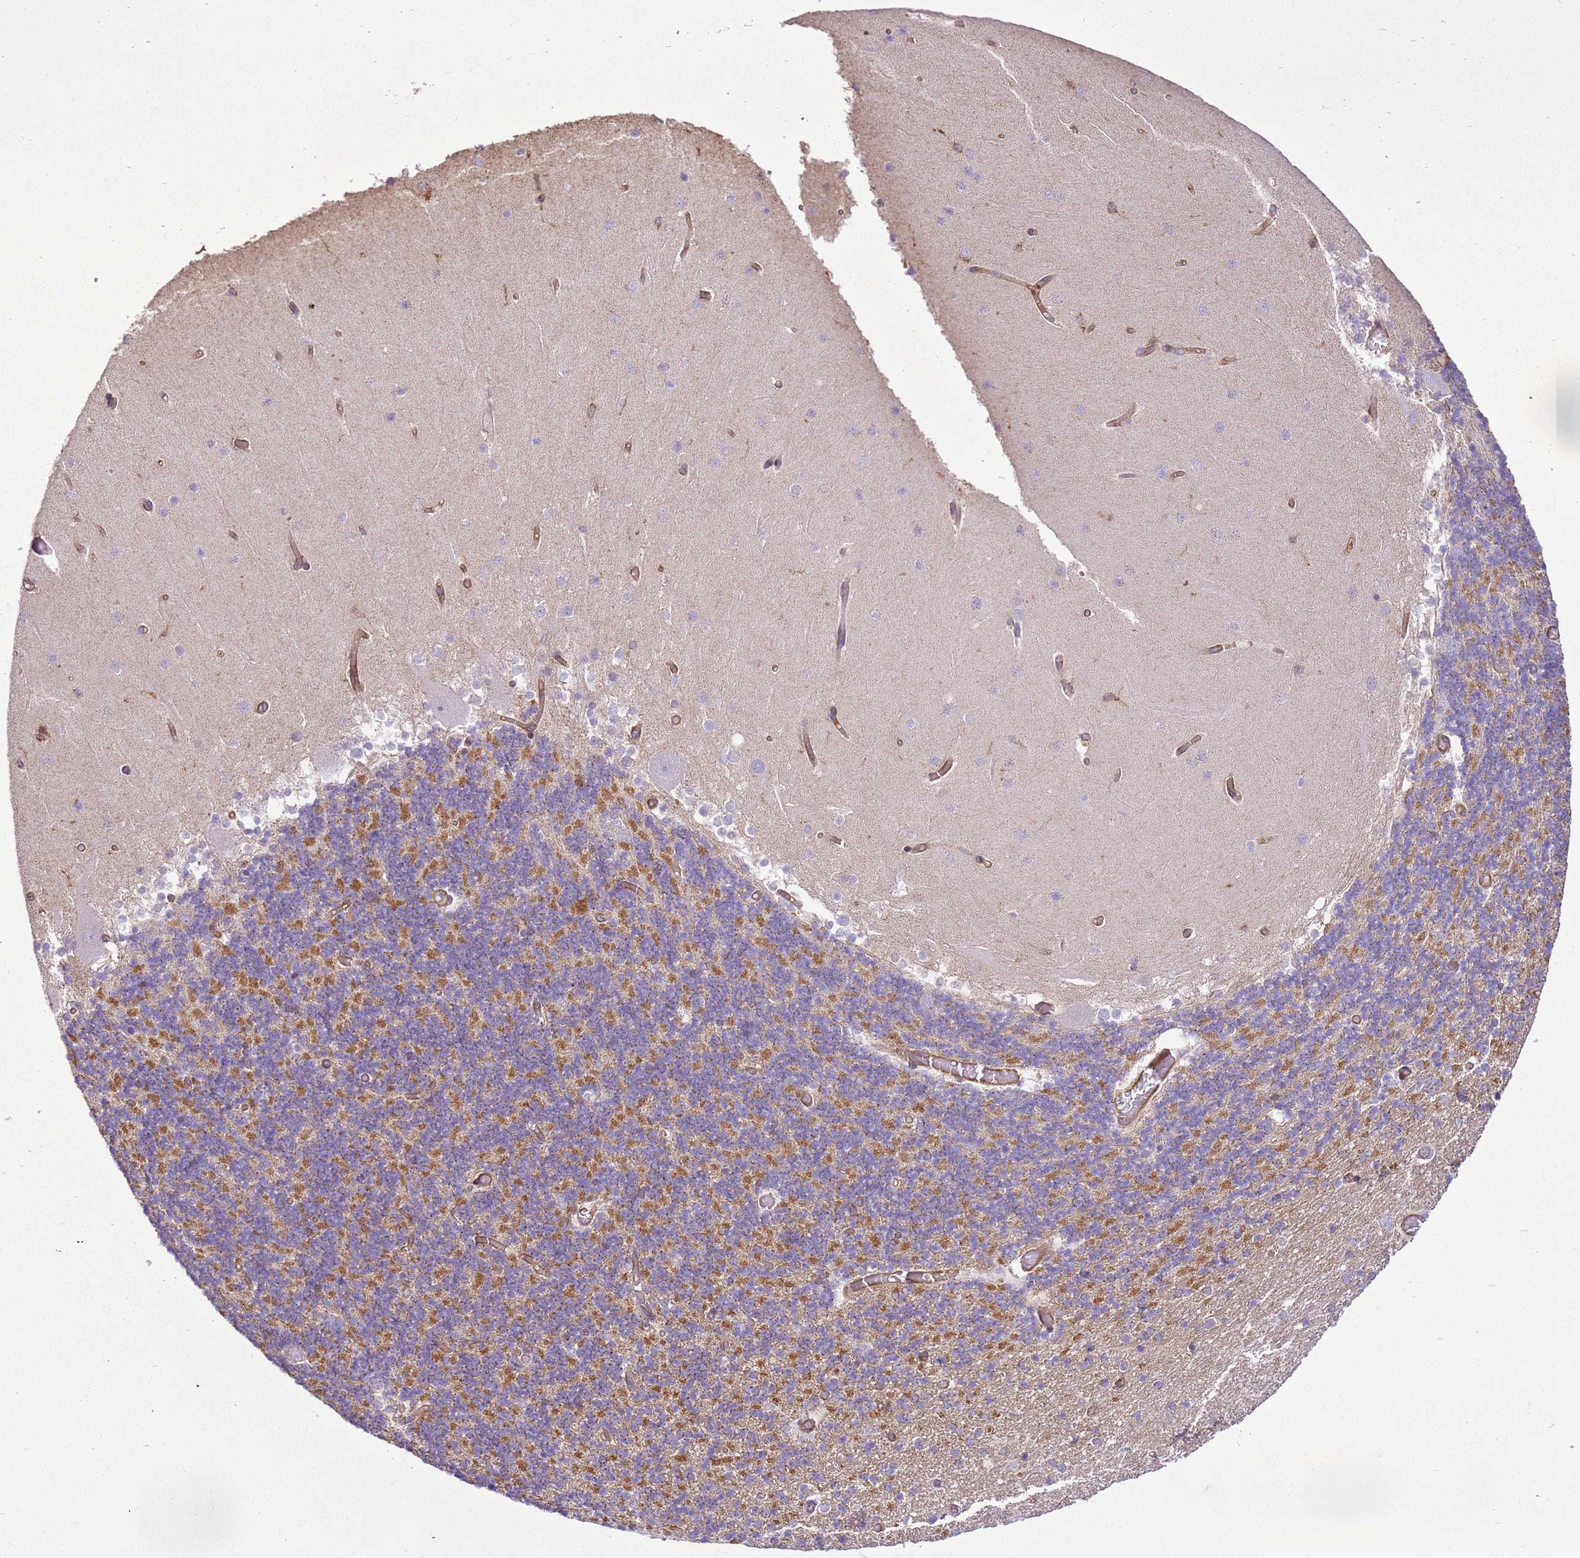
{"staining": {"intensity": "strong", "quantity": "25%-75%", "location": "cytoplasmic/membranous"}, "tissue": "cerebellum", "cell_type": "Cells in granular layer", "image_type": "normal", "snomed": [{"axis": "morphology", "description": "Normal tissue, NOS"}, {"axis": "topography", "description": "Cerebellum"}], "caption": "Immunohistochemical staining of benign human cerebellum exhibits strong cytoplasmic/membranous protein staining in about 25%-75% of cells in granular layer.", "gene": "SNX21", "patient": {"sex": "female", "age": 28}}